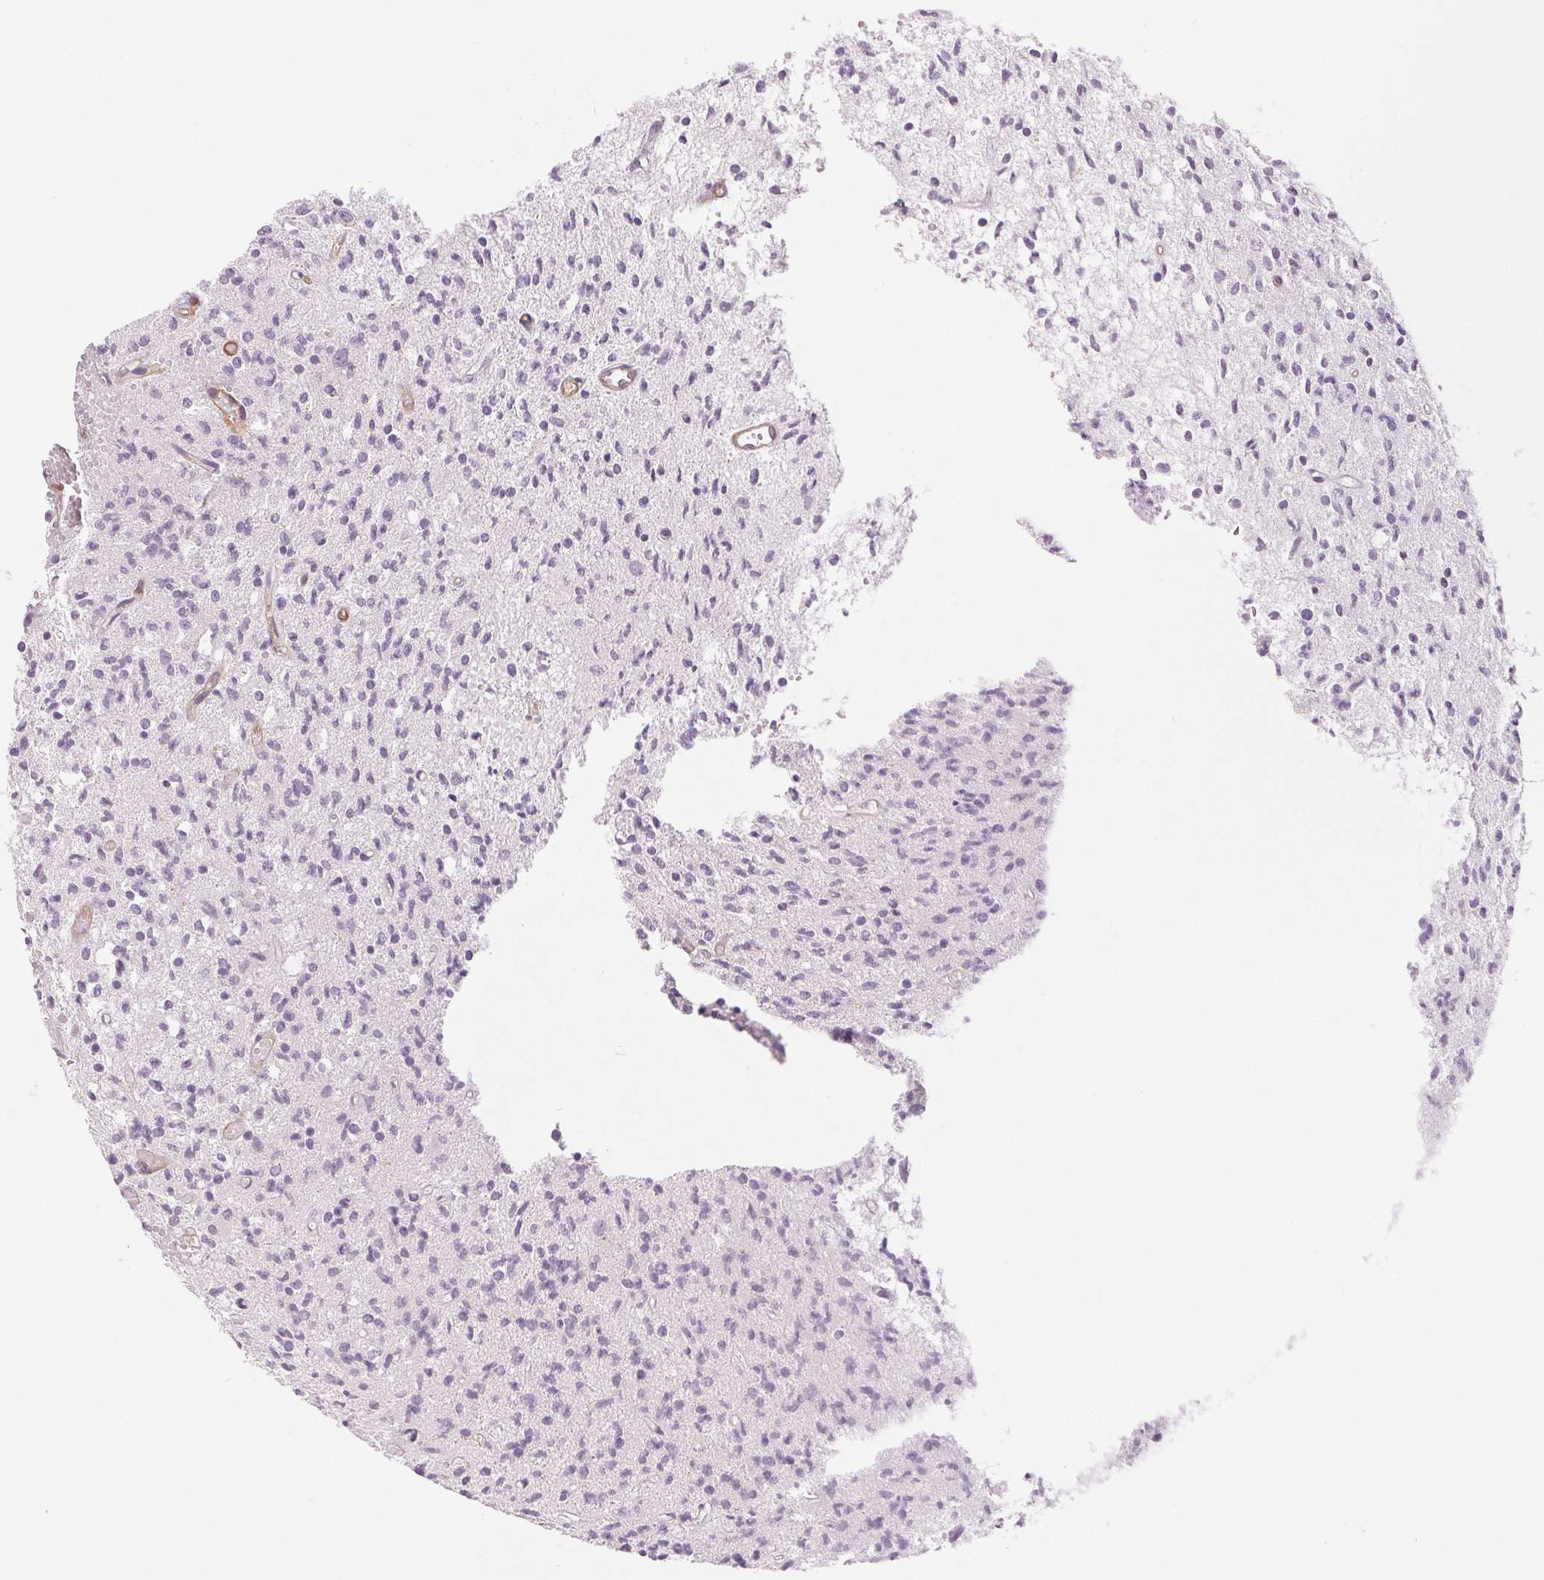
{"staining": {"intensity": "negative", "quantity": "none", "location": "none"}, "tissue": "glioma", "cell_type": "Tumor cells", "image_type": "cancer", "snomed": [{"axis": "morphology", "description": "Glioma, malignant, Low grade"}, {"axis": "topography", "description": "Brain"}], "caption": "Tumor cells are negative for protein expression in human malignant glioma (low-grade). (DAB immunohistochemistry visualized using brightfield microscopy, high magnification).", "gene": "EHHADH", "patient": {"sex": "male", "age": 64}}